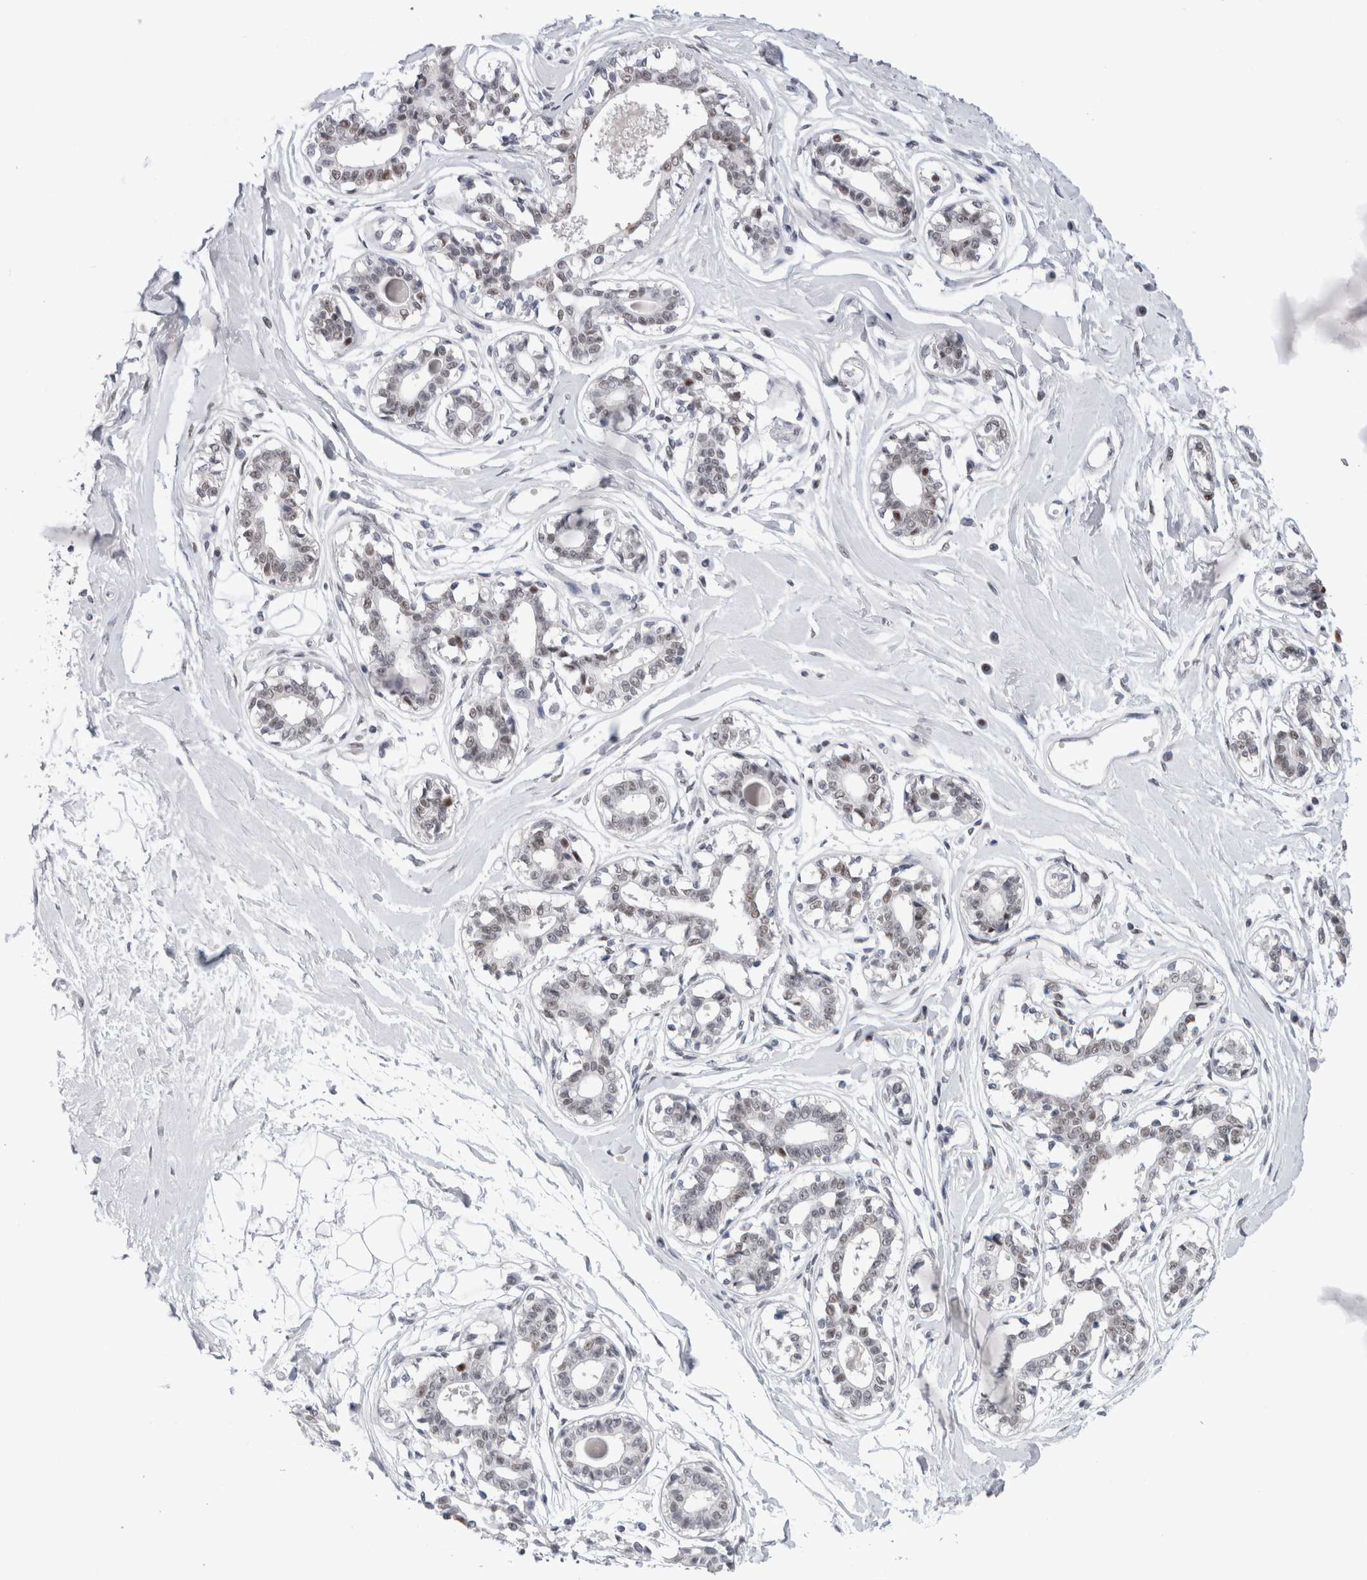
{"staining": {"intensity": "negative", "quantity": "none", "location": "none"}, "tissue": "breast", "cell_type": "Adipocytes", "image_type": "normal", "snomed": [{"axis": "morphology", "description": "Normal tissue, NOS"}, {"axis": "topography", "description": "Breast"}], "caption": "This is an immunohistochemistry (IHC) image of unremarkable breast. There is no positivity in adipocytes.", "gene": "RBM6", "patient": {"sex": "female", "age": 45}}